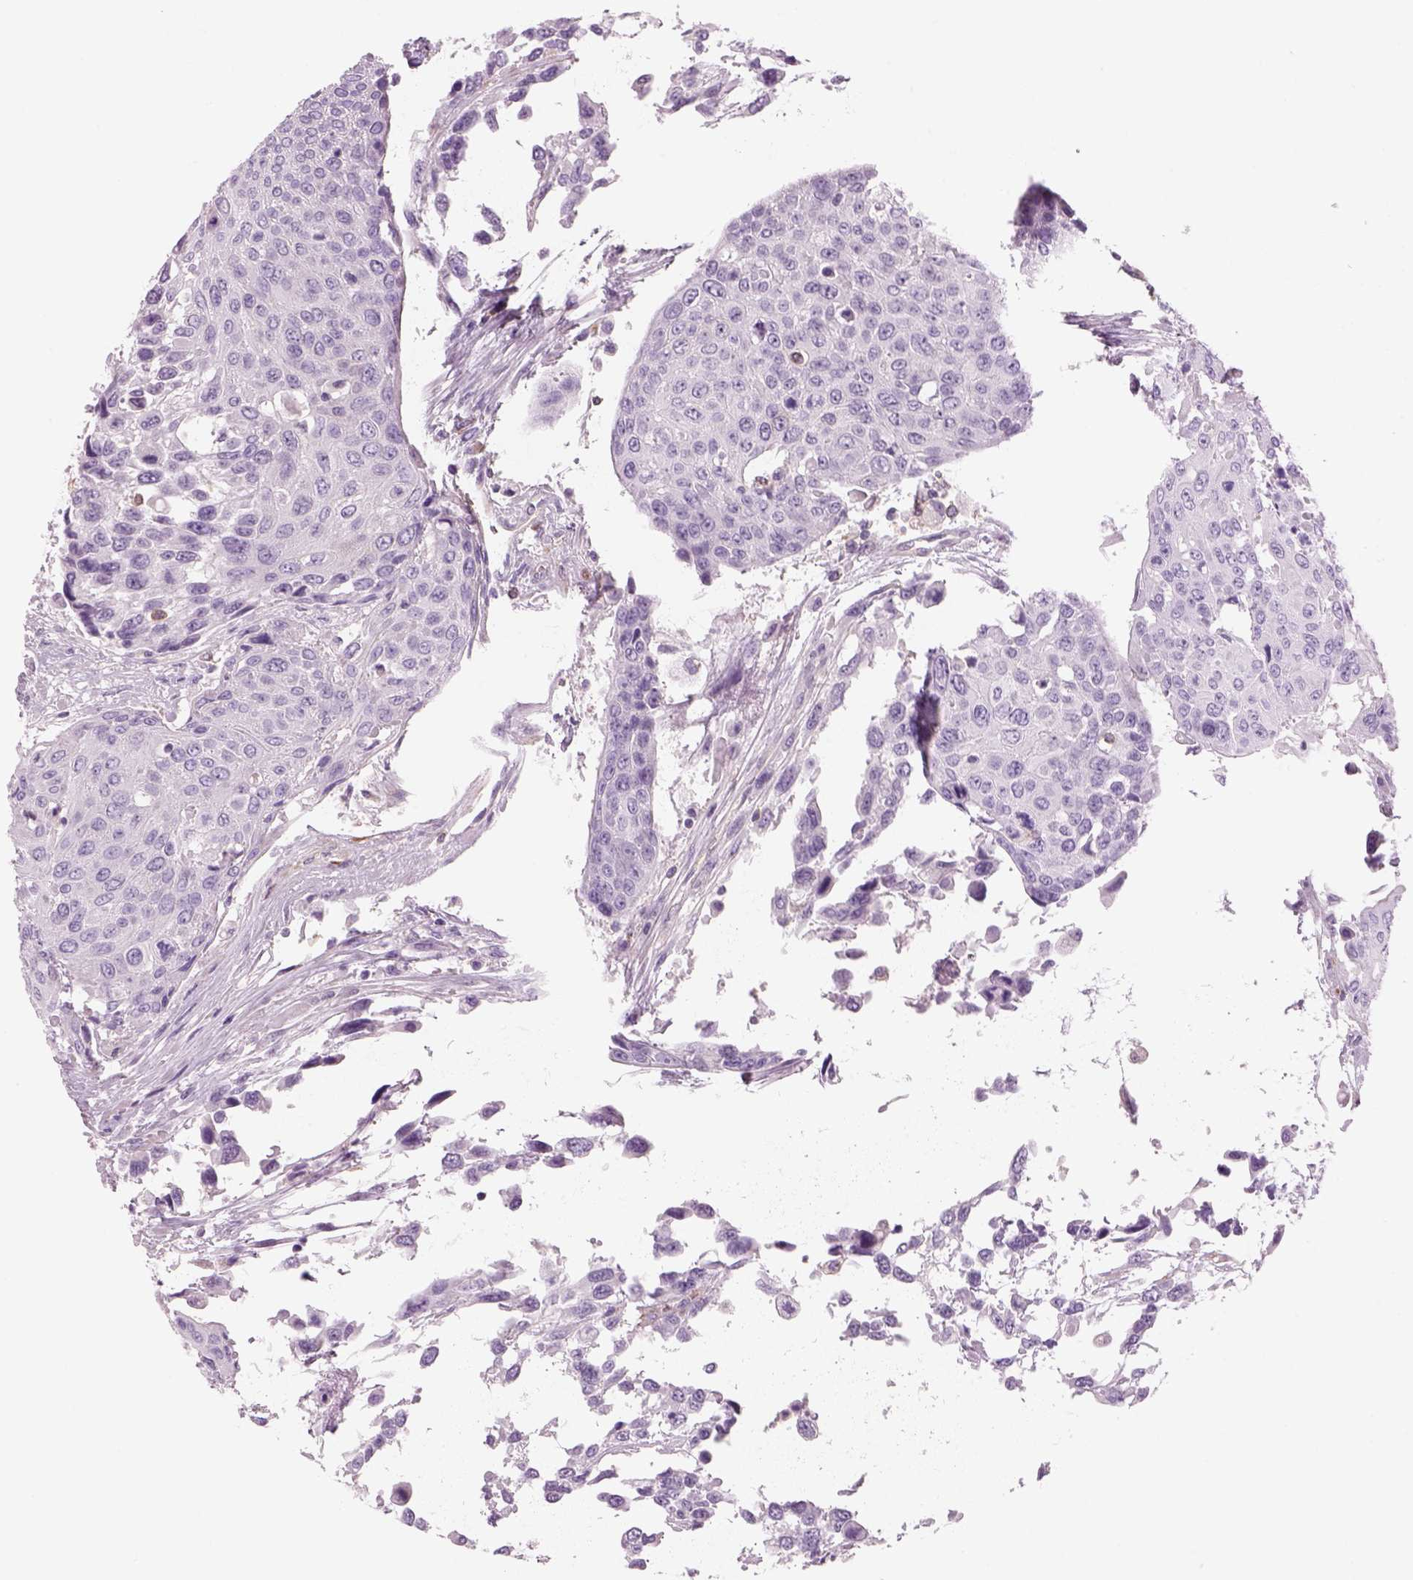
{"staining": {"intensity": "negative", "quantity": "none", "location": "none"}, "tissue": "urothelial cancer", "cell_type": "Tumor cells", "image_type": "cancer", "snomed": [{"axis": "morphology", "description": "Urothelial carcinoma, High grade"}, {"axis": "topography", "description": "Urinary bladder"}], "caption": "Tumor cells show no significant staining in urothelial carcinoma (high-grade).", "gene": "SLC1A7", "patient": {"sex": "female", "age": 70}}